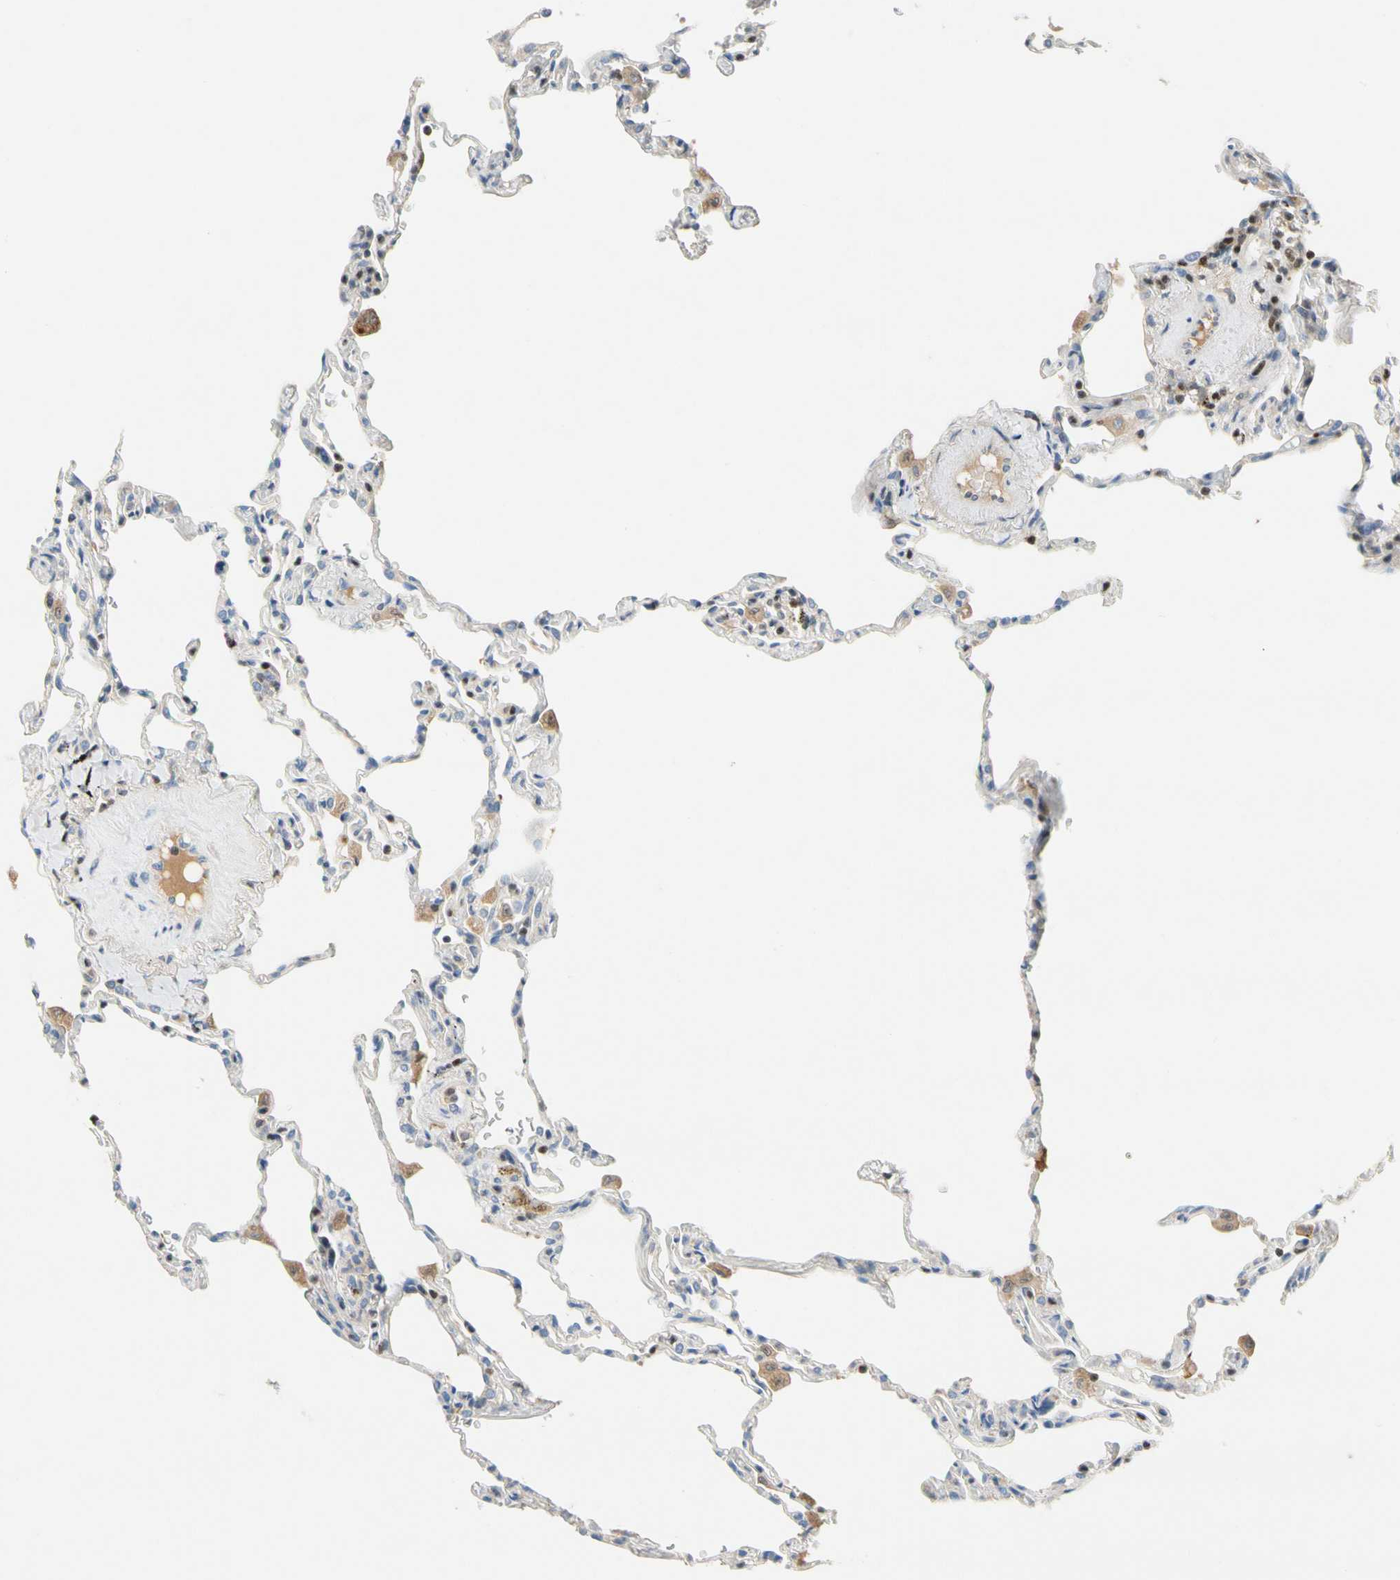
{"staining": {"intensity": "negative", "quantity": "none", "location": "none"}, "tissue": "lung", "cell_type": "Alveolar cells", "image_type": "normal", "snomed": [{"axis": "morphology", "description": "Normal tissue, NOS"}, {"axis": "topography", "description": "Lung"}], "caption": "An image of human lung is negative for staining in alveolar cells. The staining is performed using DAB brown chromogen with nuclei counter-stained in using hematoxylin.", "gene": "SP140", "patient": {"sex": "male", "age": 59}}